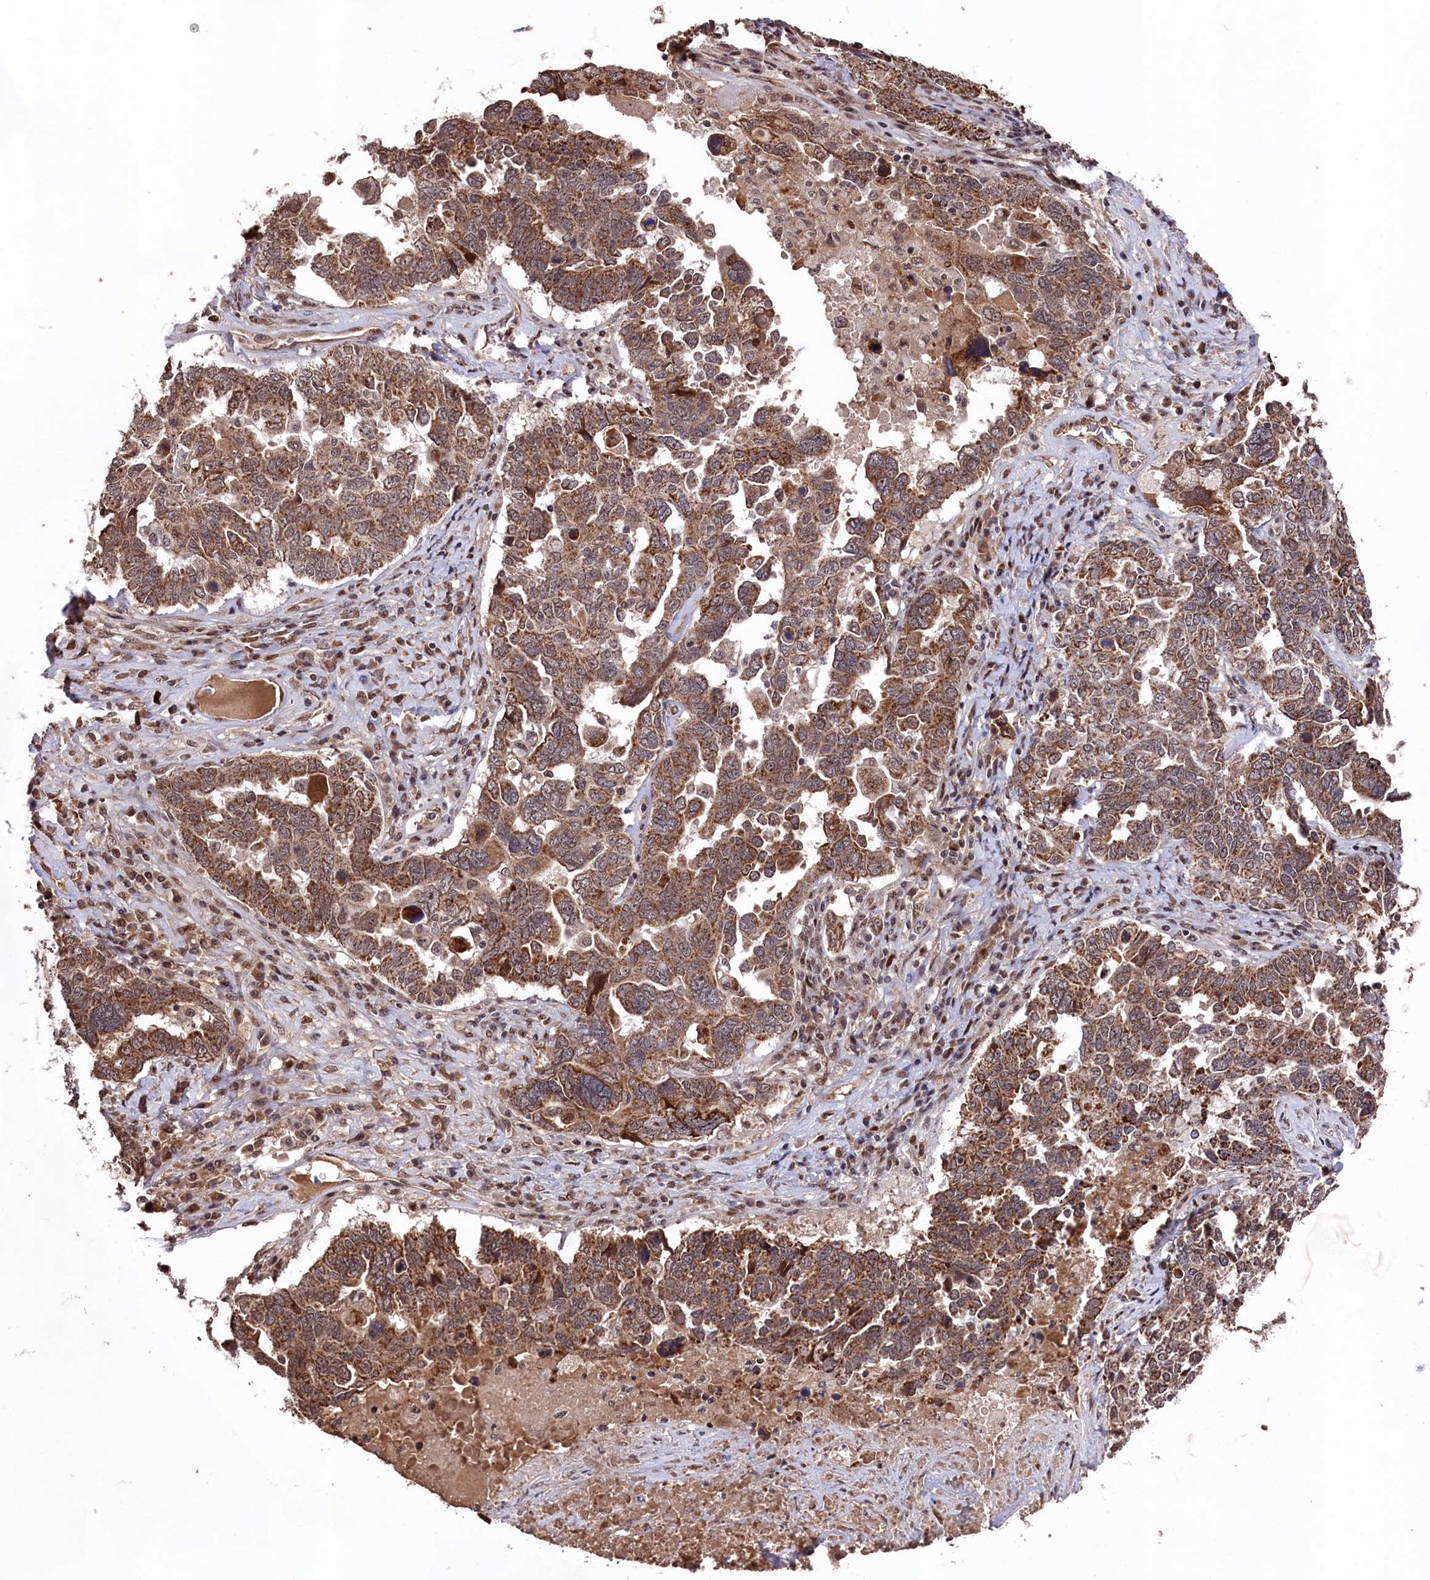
{"staining": {"intensity": "strong", "quantity": ">75%", "location": "cytoplasmic/membranous"}, "tissue": "ovarian cancer", "cell_type": "Tumor cells", "image_type": "cancer", "snomed": [{"axis": "morphology", "description": "Carcinoma, endometroid"}, {"axis": "topography", "description": "Ovary"}], "caption": "Approximately >75% of tumor cells in human endometroid carcinoma (ovarian) exhibit strong cytoplasmic/membranous protein staining as visualized by brown immunohistochemical staining.", "gene": "CLPX", "patient": {"sex": "female", "age": 62}}